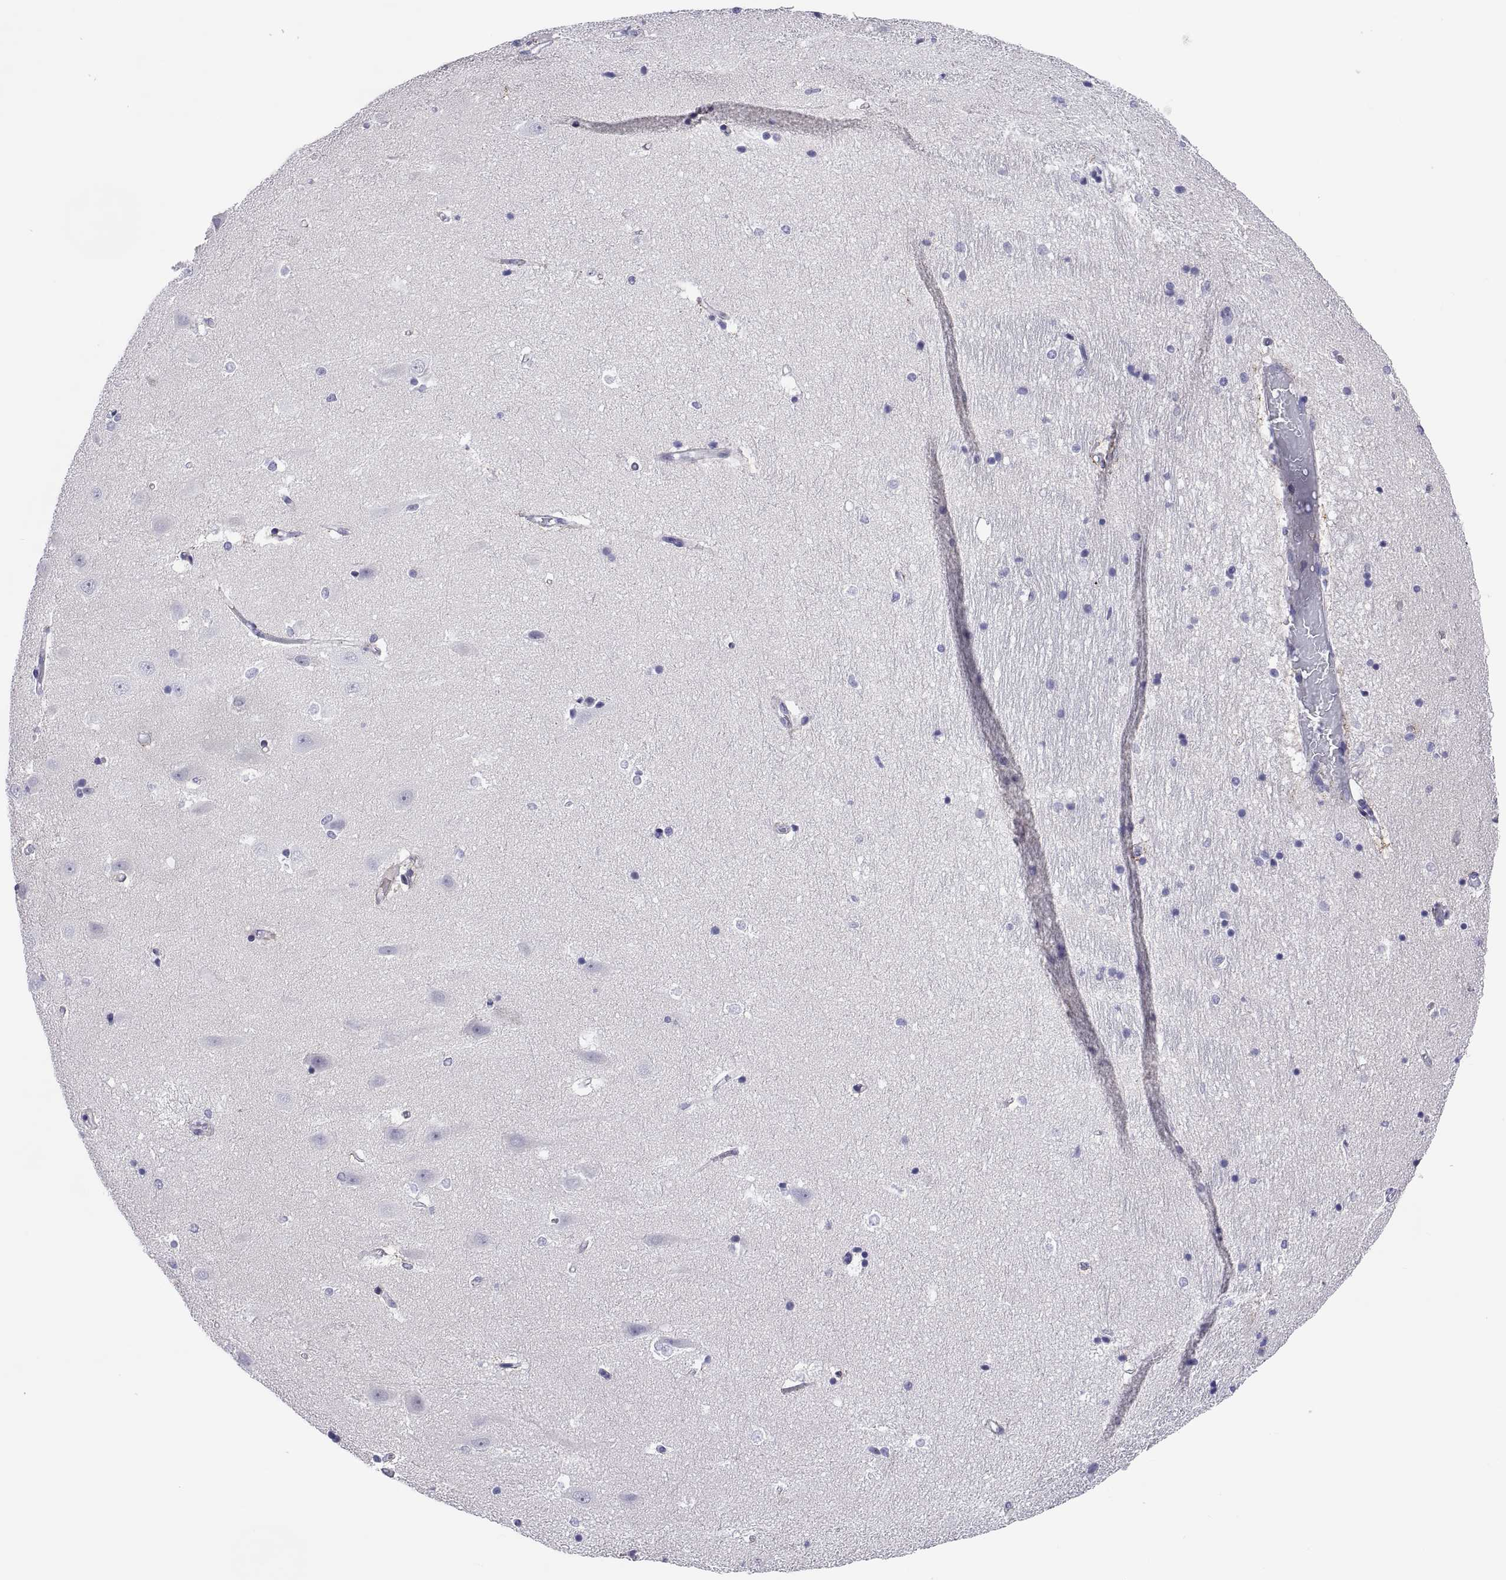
{"staining": {"intensity": "negative", "quantity": "none", "location": "none"}, "tissue": "hippocampus", "cell_type": "Glial cells", "image_type": "normal", "snomed": [{"axis": "morphology", "description": "Normal tissue, NOS"}, {"axis": "topography", "description": "Hippocampus"}], "caption": "DAB (3,3'-diaminobenzidine) immunohistochemical staining of unremarkable human hippocampus shows no significant positivity in glial cells.", "gene": "CHCT1", "patient": {"sex": "male", "age": 44}}